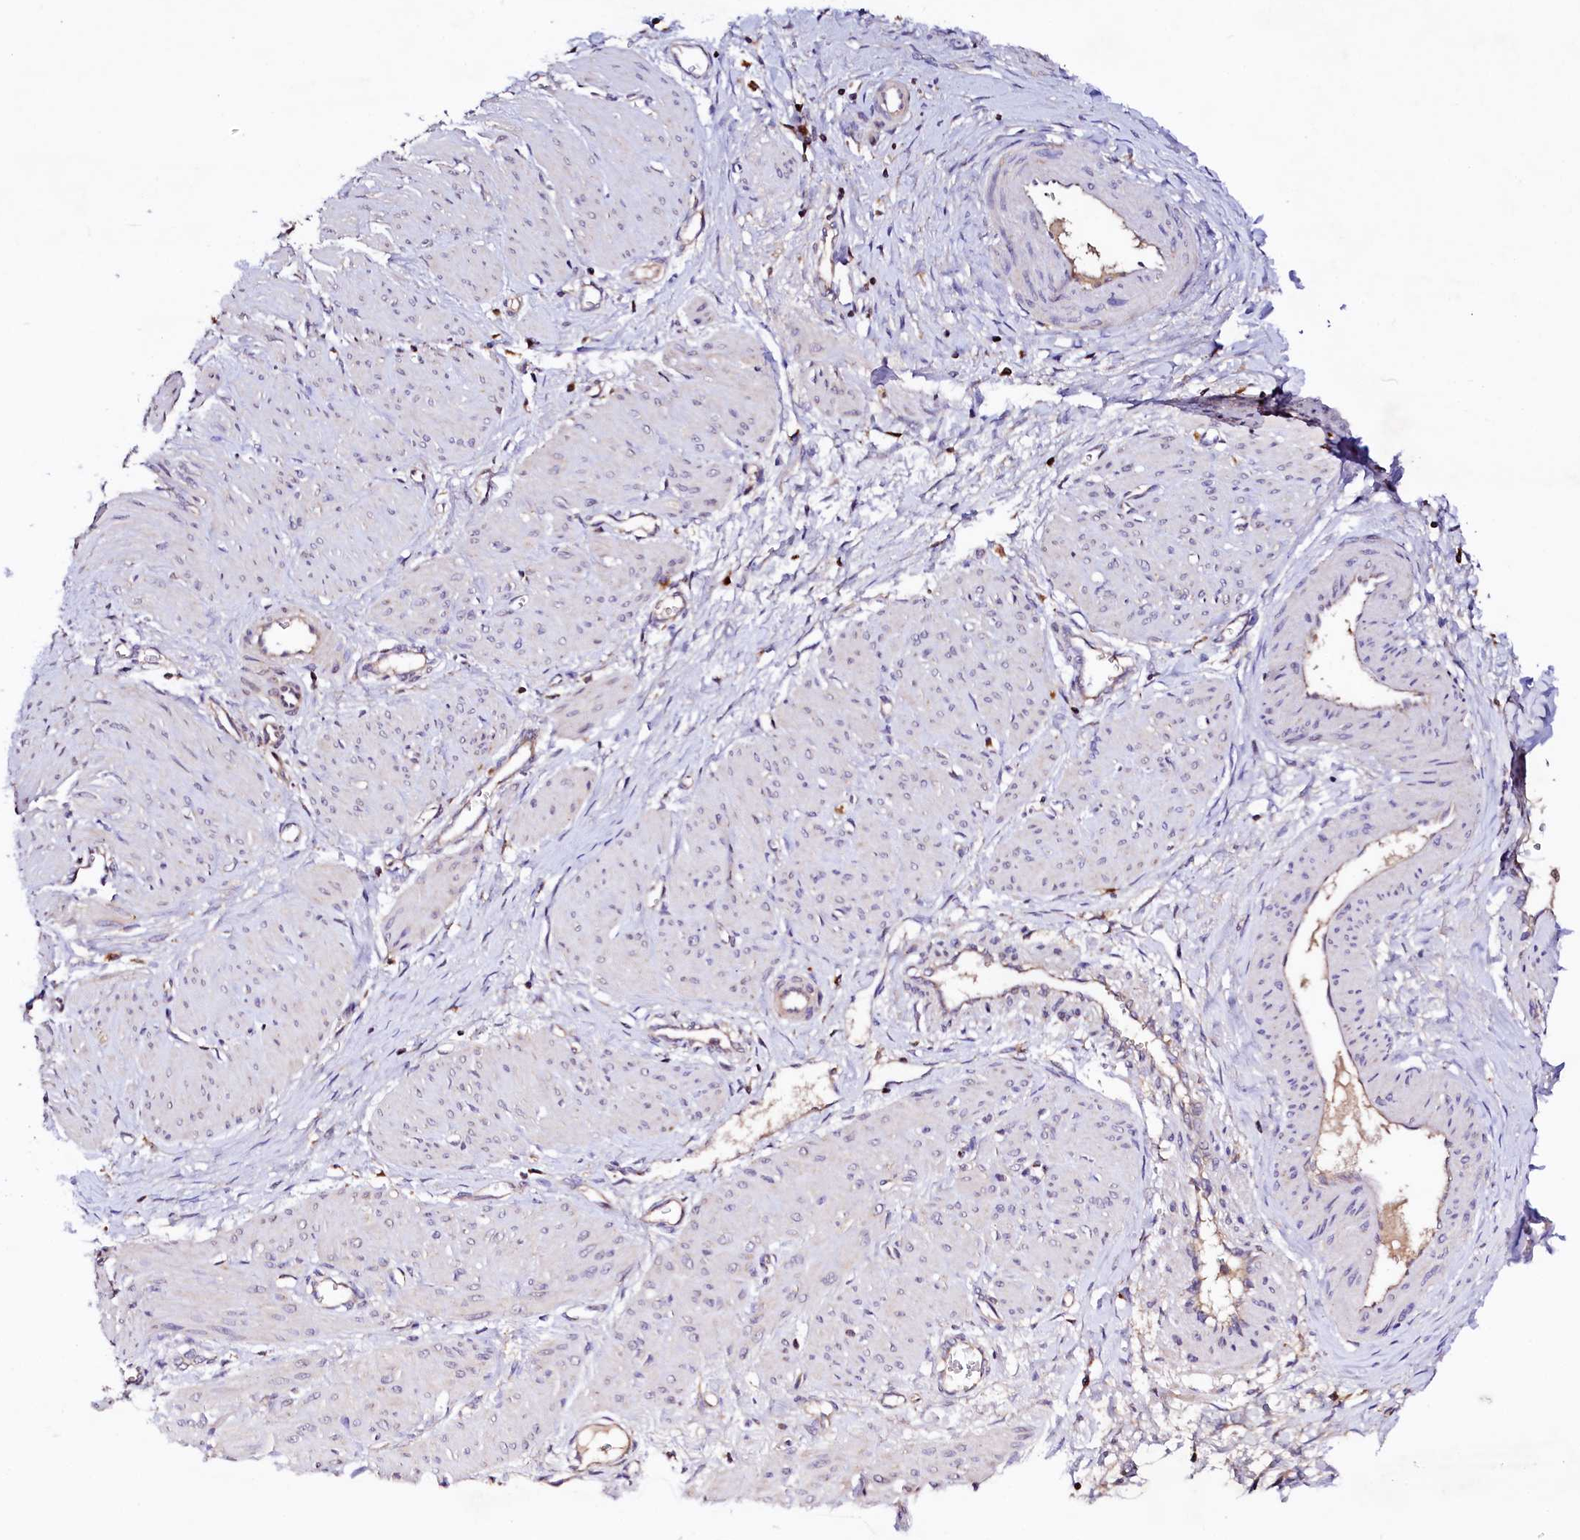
{"staining": {"intensity": "negative", "quantity": "none", "location": "none"}, "tissue": "smooth muscle", "cell_type": "Smooth muscle cells", "image_type": "normal", "snomed": [{"axis": "morphology", "description": "Normal tissue, NOS"}, {"axis": "topography", "description": "Endometrium"}], "caption": "High power microscopy photomicrograph of an immunohistochemistry (IHC) photomicrograph of benign smooth muscle, revealing no significant expression in smooth muscle cells.", "gene": "ST3GAL1", "patient": {"sex": "female", "age": 33}}